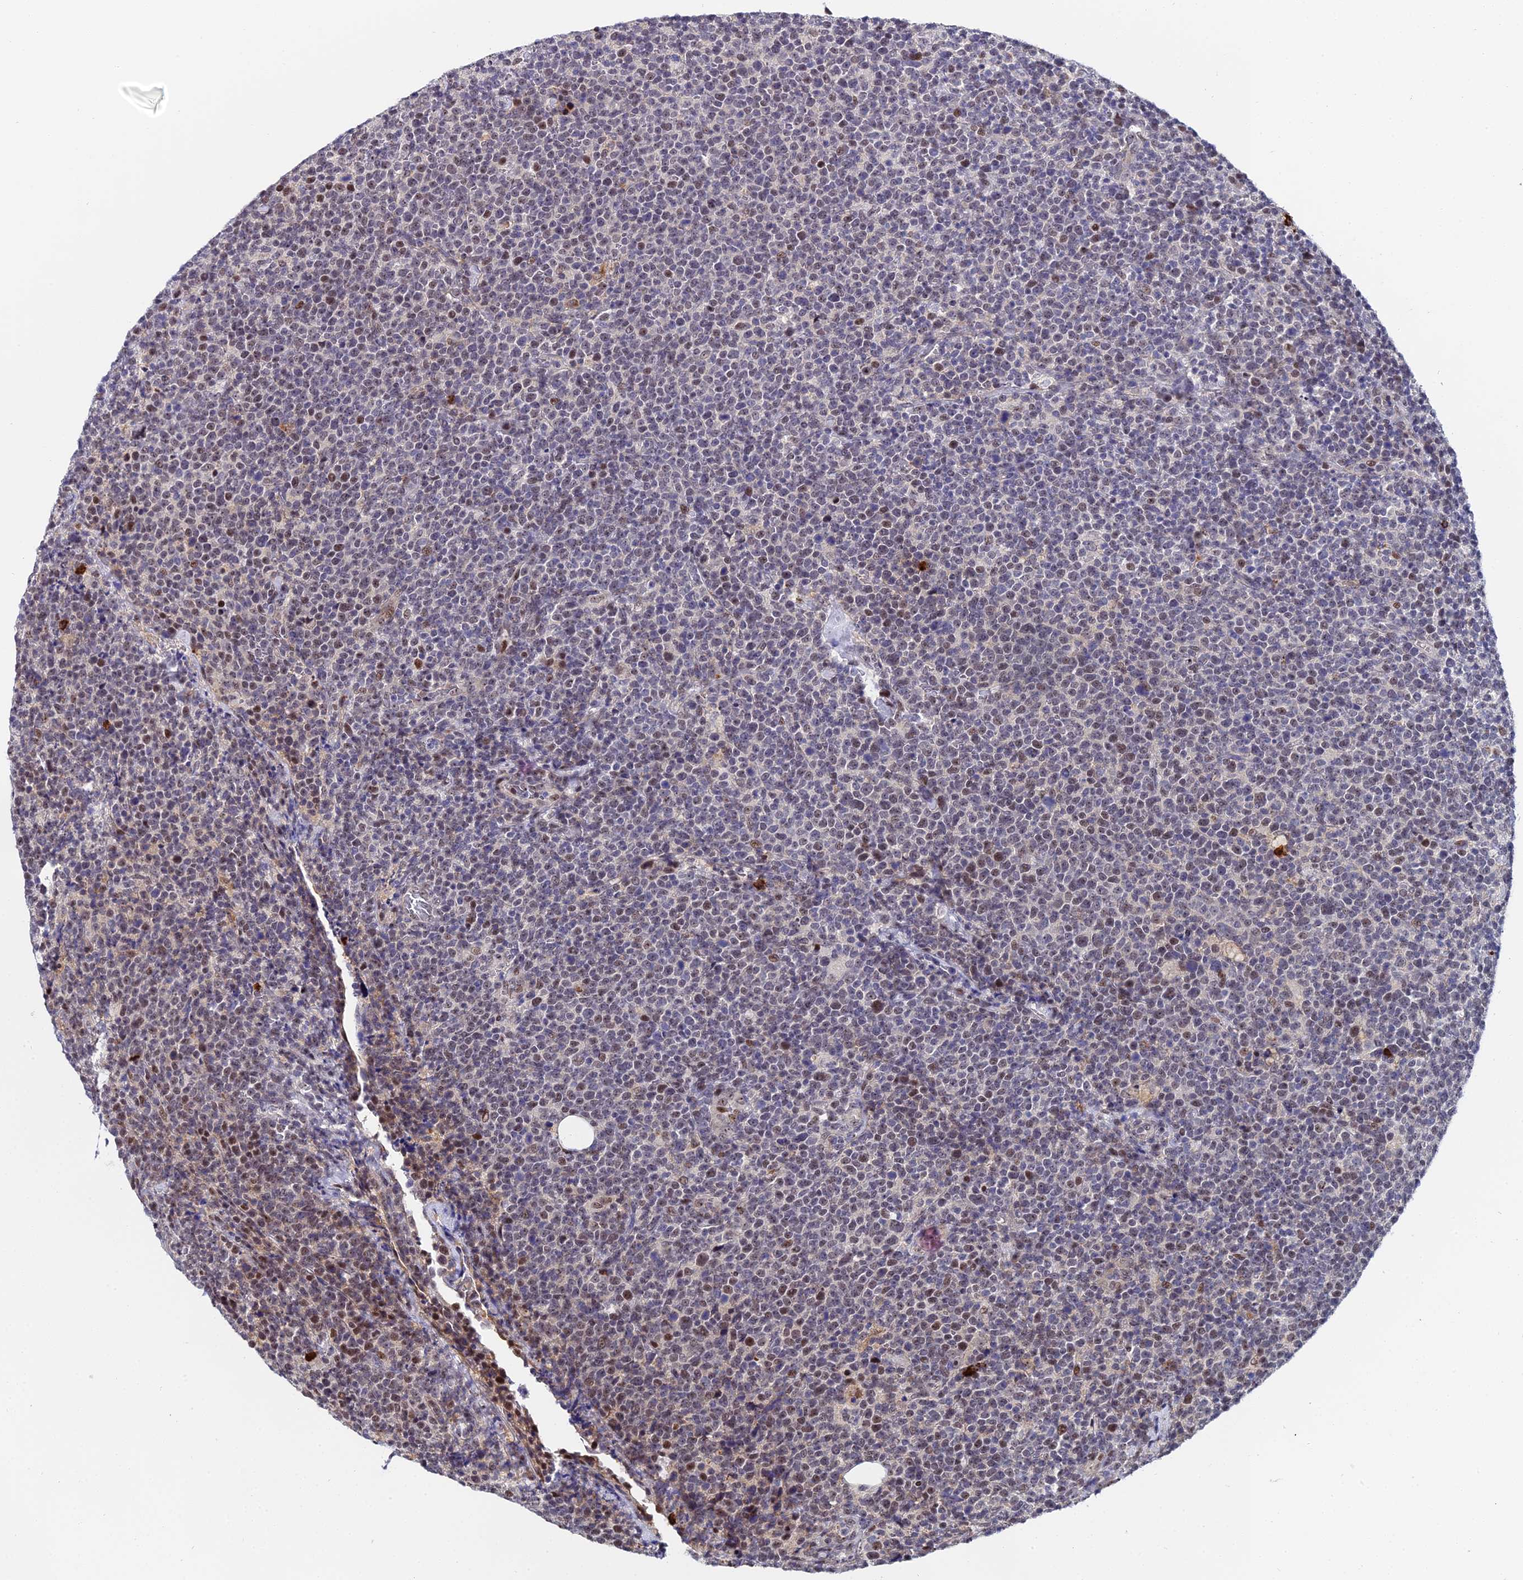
{"staining": {"intensity": "weak", "quantity": "25%-75%", "location": "nuclear"}, "tissue": "lymphoma", "cell_type": "Tumor cells", "image_type": "cancer", "snomed": [{"axis": "morphology", "description": "Malignant lymphoma, non-Hodgkin's type, High grade"}, {"axis": "topography", "description": "Lymph node"}], "caption": "A micrograph showing weak nuclear positivity in about 25%-75% of tumor cells in lymphoma, as visualized by brown immunohistochemical staining.", "gene": "TIFA", "patient": {"sex": "male", "age": 61}}